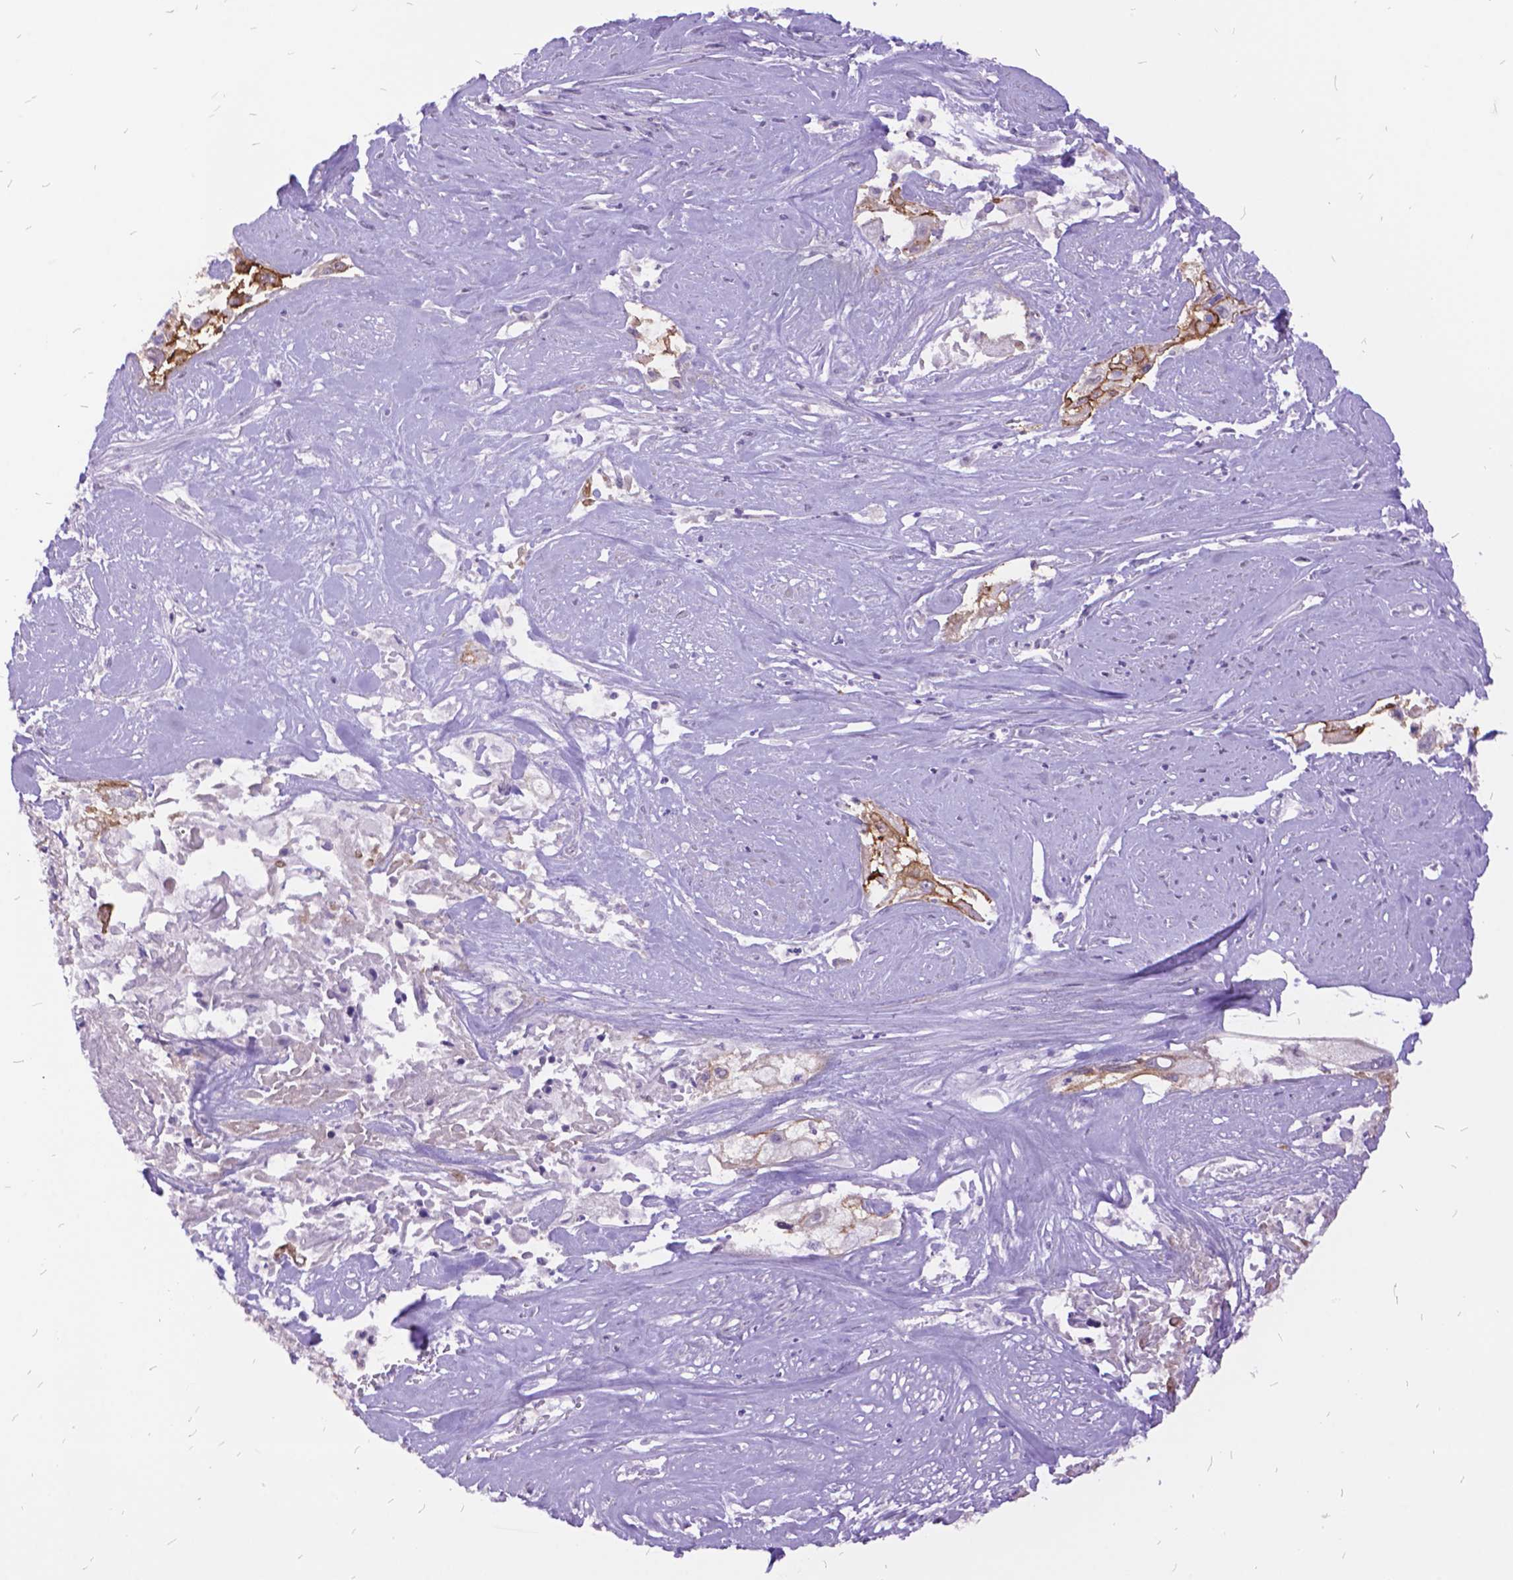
{"staining": {"intensity": "moderate", "quantity": ">75%", "location": "cytoplasmic/membranous"}, "tissue": "cervical cancer", "cell_type": "Tumor cells", "image_type": "cancer", "snomed": [{"axis": "morphology", "description": "Squamous cell carcinoma, NOS"}, {"axis": "topography", "description": "Cervix"}], "caption": "The micrograph exhibits a brown stain indicating the presence of a protein in the cytoplasmic/membranous of tumor cells in cervical cancer (squamous cell carcinoma). (DAB = brown stain, brightfield microscopy at high magnification).", "gene": "ITGB6", "patient": {"sex": "female", "age": 49}}